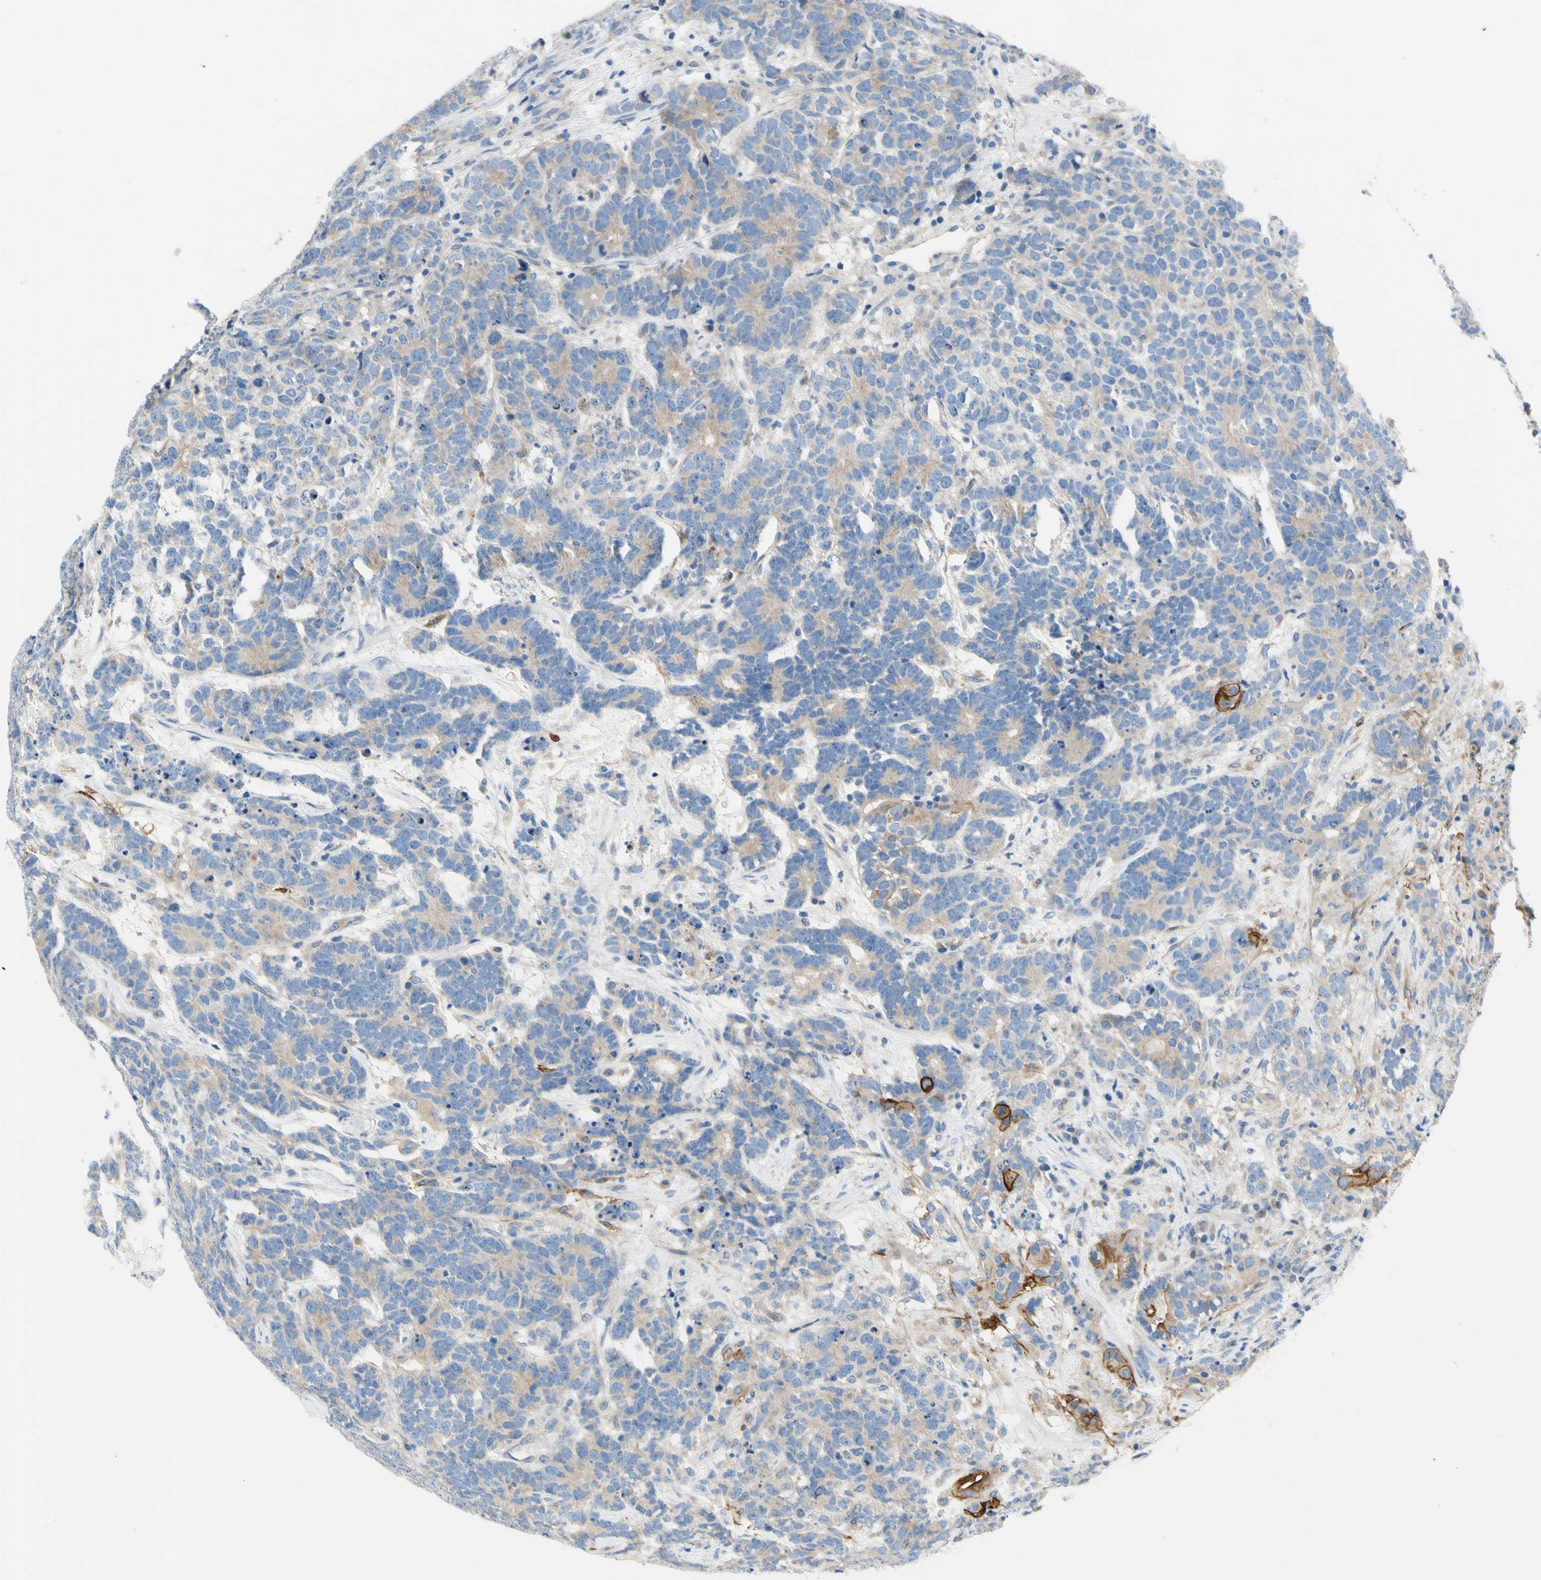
{"staining": {"intensity": "strong", "quantity": "<25%", "location": "cytoplasmic/membranous"}, "tissue": "testis cancer", "cell_type": "Tumor cells", "image_type": "cancer", "snomed": [{"axis": "morphology", "description": "Carcinoma, Embryonal, NOS"}, {"axis": "topography", "description": "Testis"}], "caption": "Strong cytoplasmic/membranous protein expression is present in about <25% of tumor cells in testis cancer.", "gene": "F3", "patient": {"sex": "male", "age": 26}}